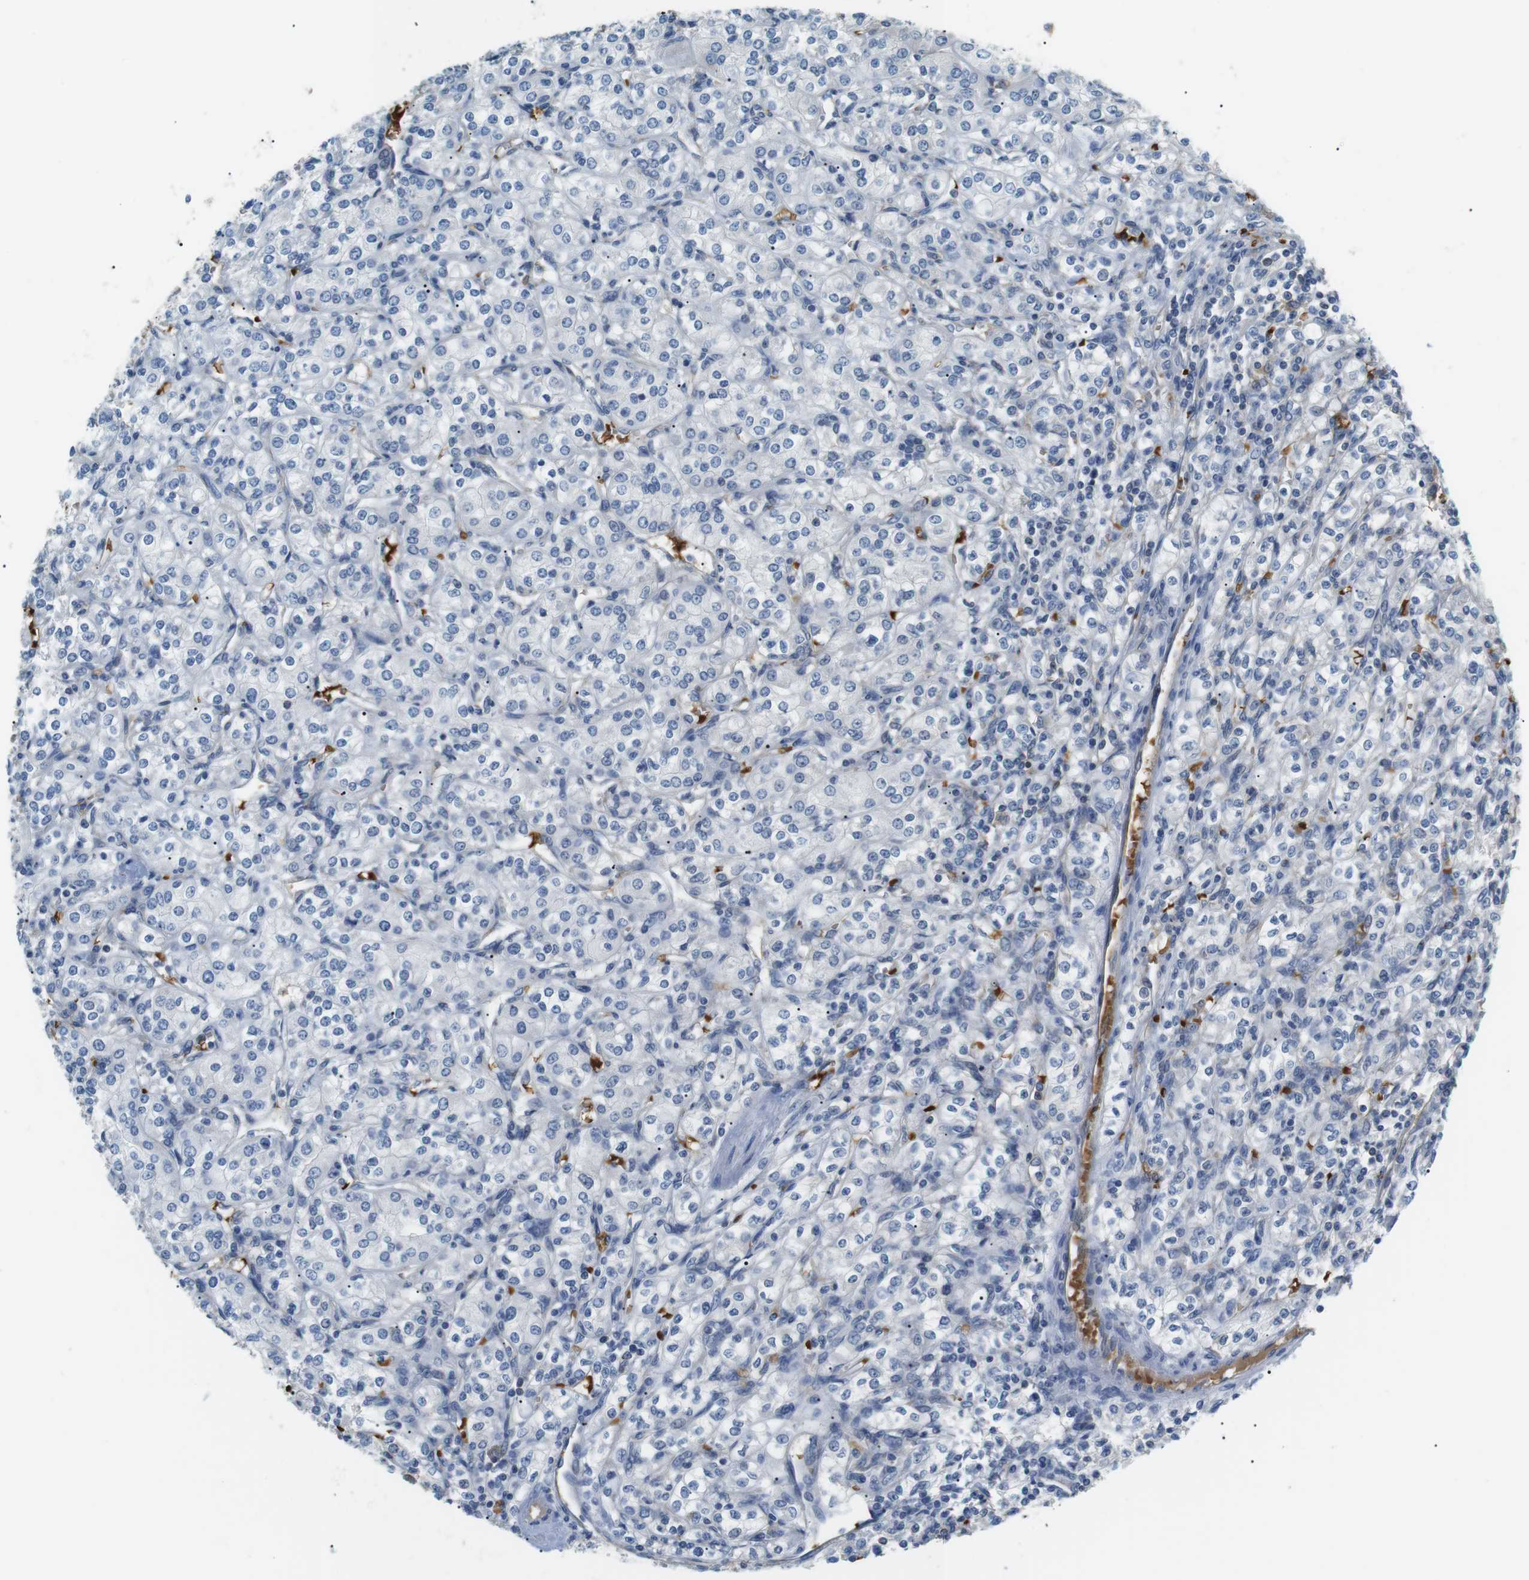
{"staining": {"intensity": "negative", "quantity": "none", "location": "none"}, "tissue": "renal cancer", "cell_type": "Tumor cells", "image_type": "cancer", "snomed": [{"axis": "morphology", "description": "Adenocarcinoma, NOS"}, {"axis": "topography", "description": "Kidney"}], "caption": "The immunohistochemistry (IHC) photomicrograph has no significant expression in tumor cells of adenocarcinoma (renal) tissue.", "gene": "ADCY10", "patient": {"sex": "male", "age": 77}}